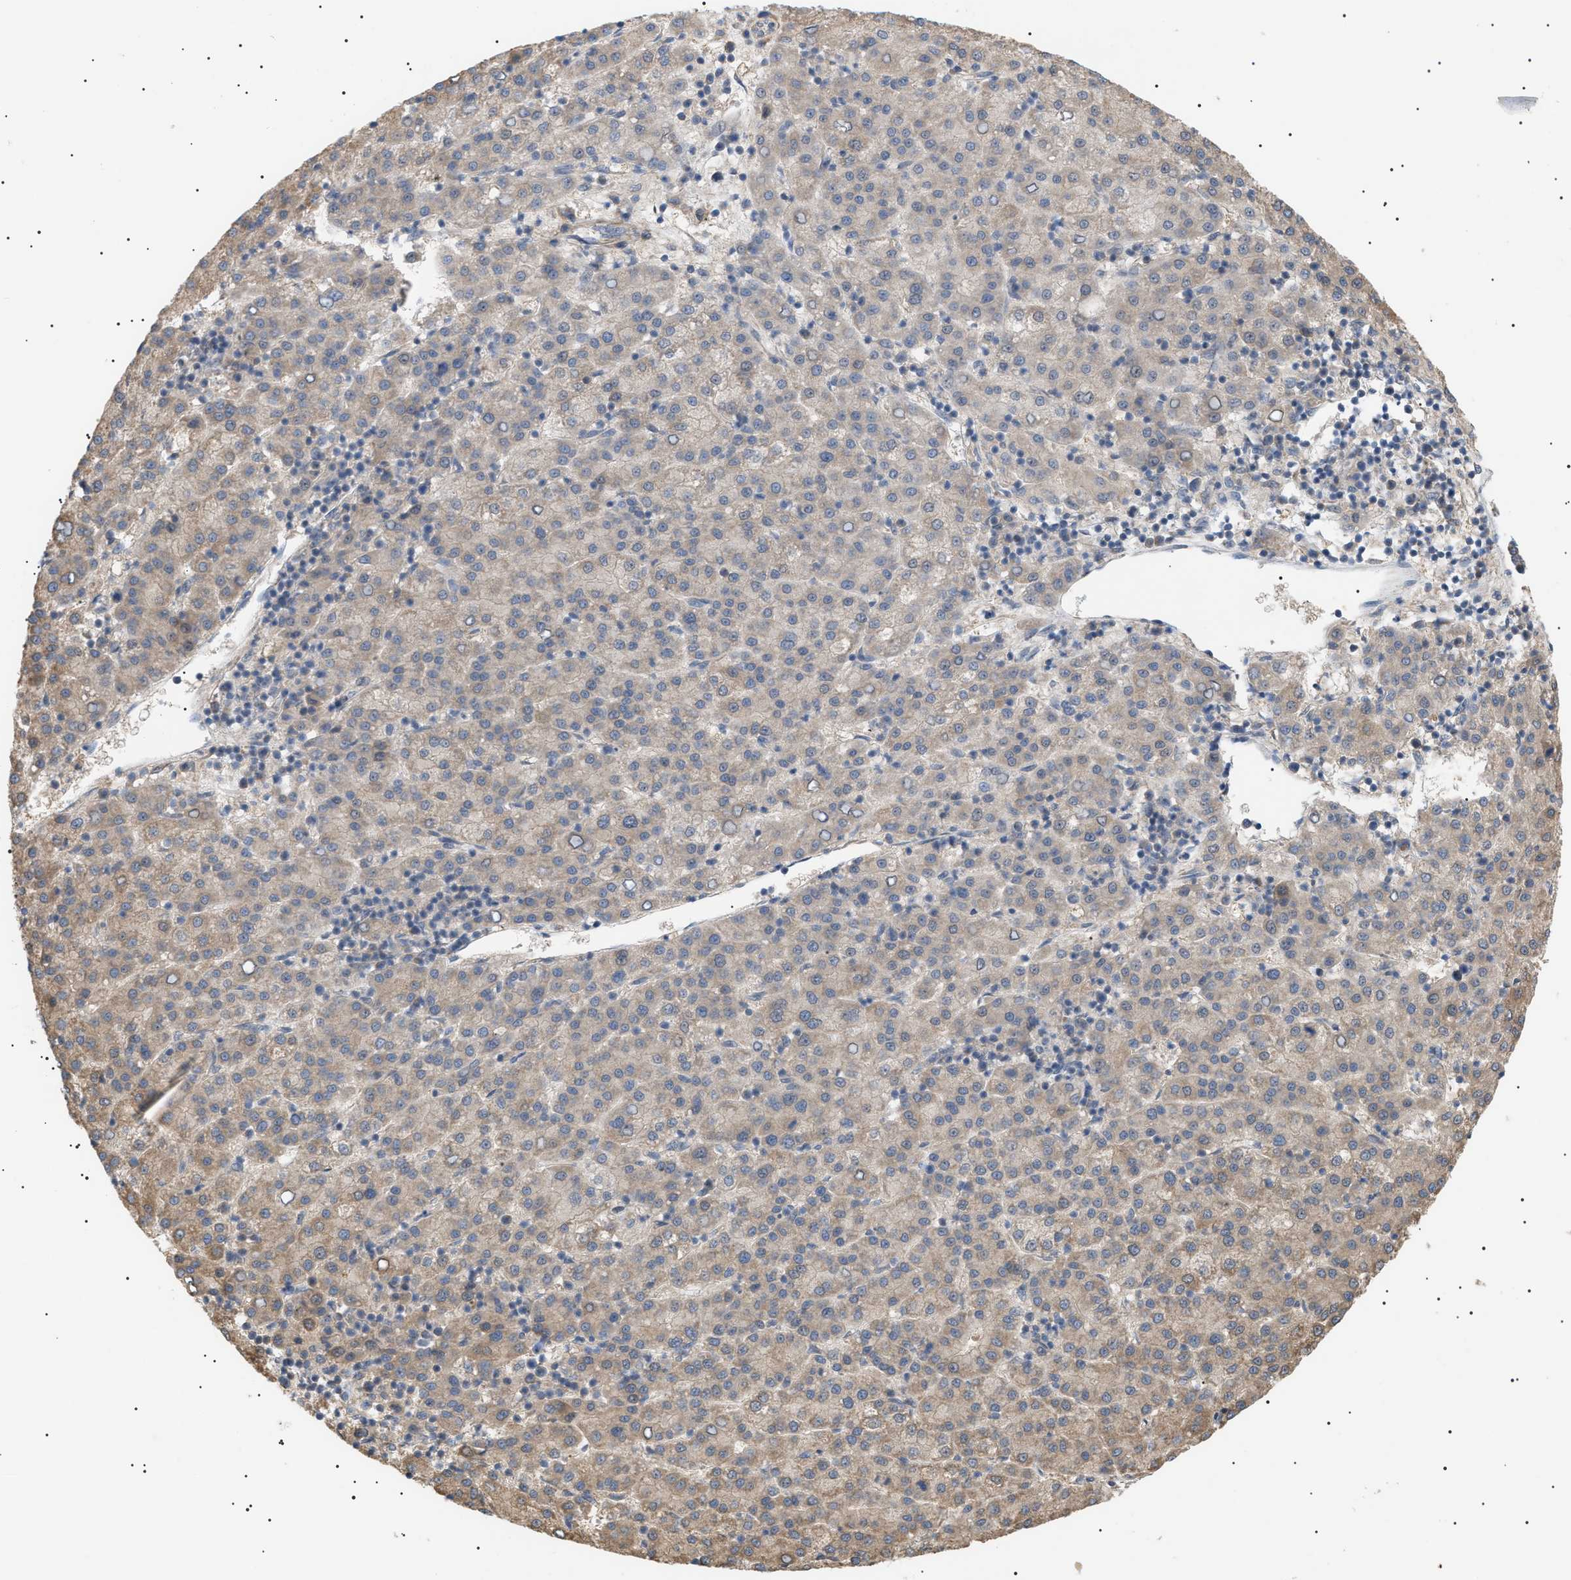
{"staining": {"intensity": "weak", "quantity": "25%-75%", "location": "cytoplasmic/membranous"}, "tissue": "liver cancer", "cell_type": "Tumor cells", "image_type": "cancer", "snomed": [{"axis": "morphology", "description": "Carcinoma, Hepatocellular, NOS"}, {"axis": "topography", "description": "Liver"}], "caption": "Protein staining of liver cancer tissue shows weak cytoplasmic/membranous staining in approximately 25%-75% of tumor cells. (DAB (3,3'-diaminobenzidine) IHC with brightfield microscopy, high magnification).", "gene": "IRS2", "patient": {"sex": "female", "age": 58}}